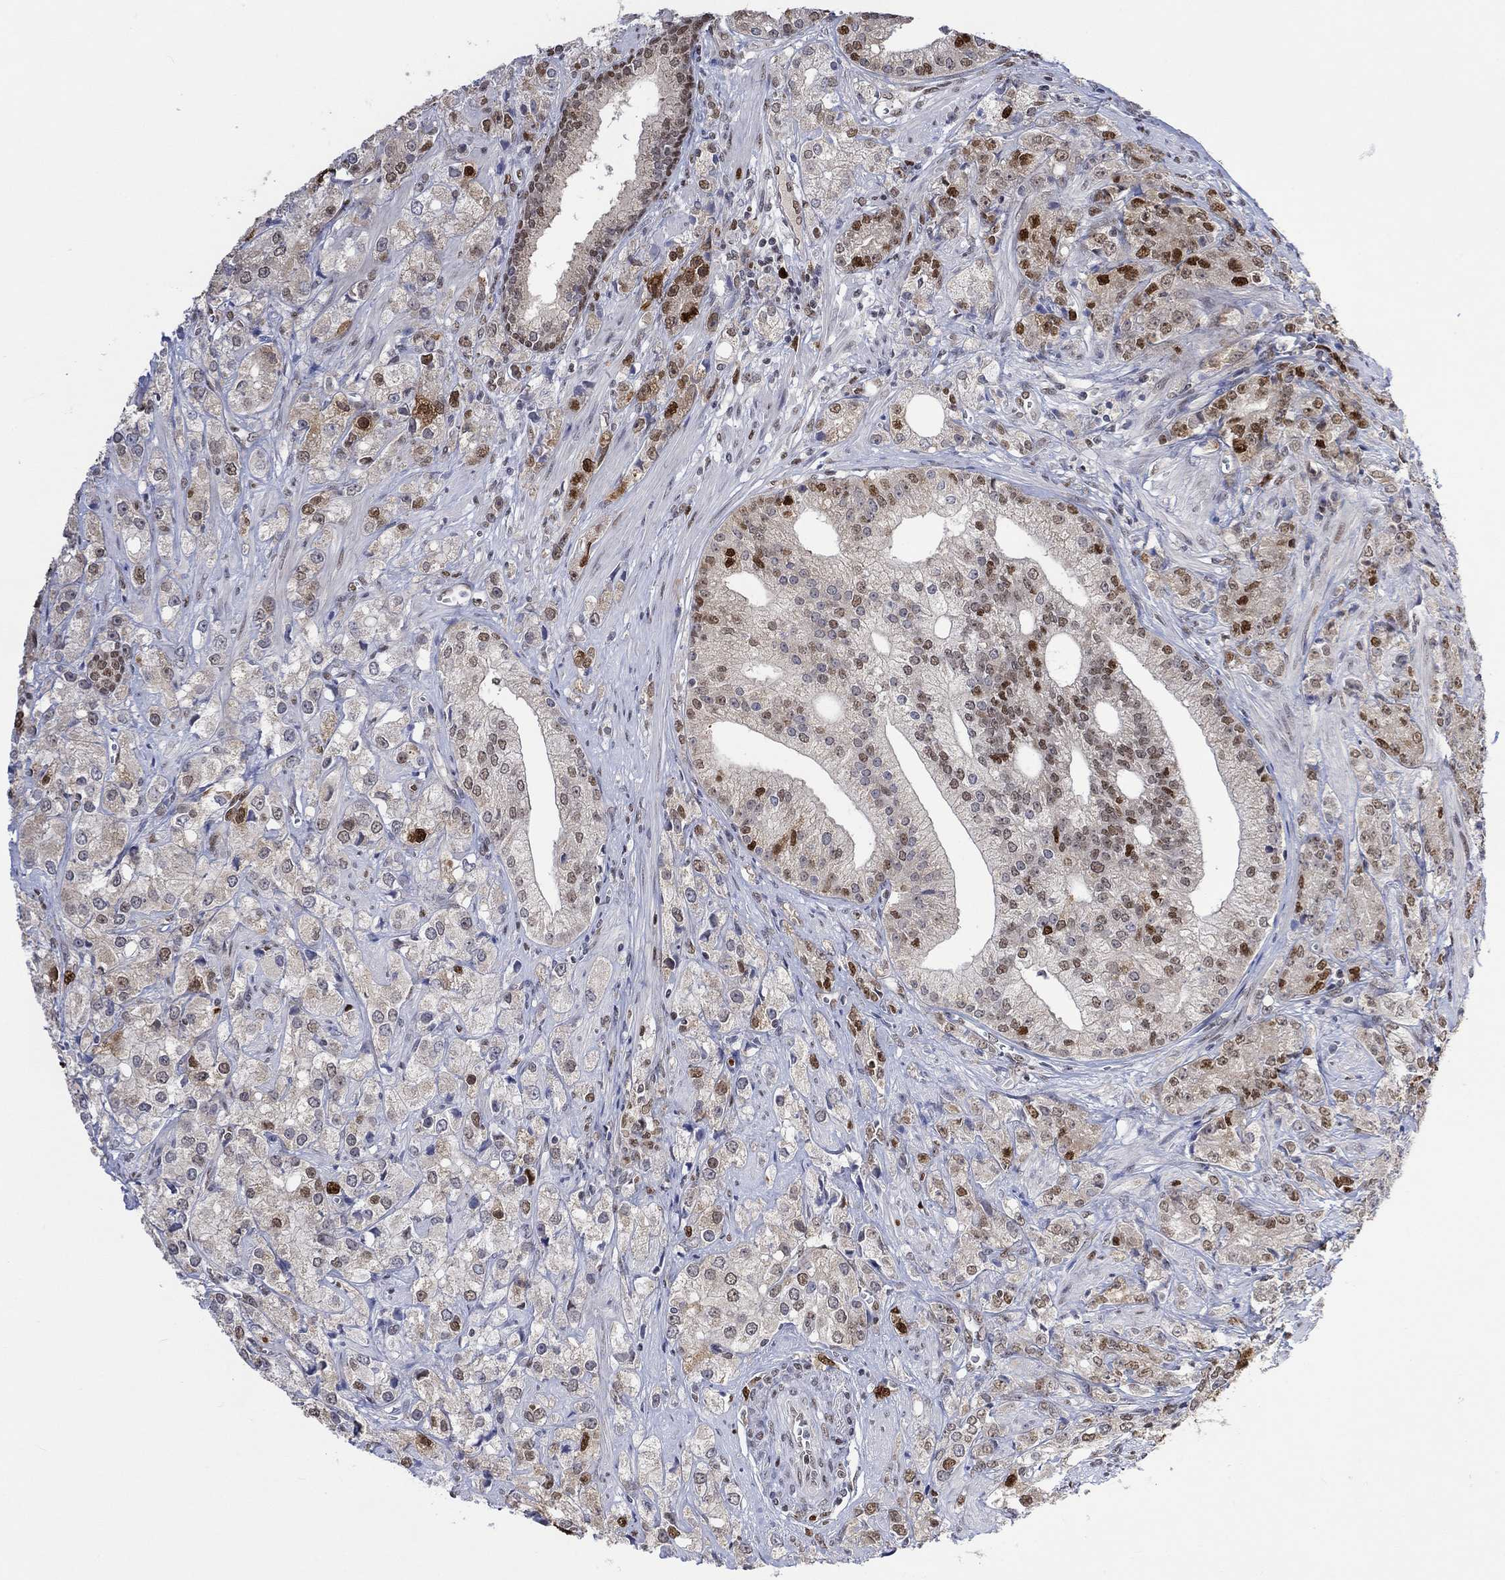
{"staining": {"intensity": "strong", "quantity": "<25%", "location": "nuclear"}, "tissue": "prostate cancer", "cell_type": "Tumor cells", "image_type": "cancer", "snomed": [{"axis": "morphology", "description": "Adenocarcinoma, NOS"}, {"axis": "topography", "description": "Prostate and seminal vesicle, NOS"}, {"axis": "topography", "description": "Prostate"}], "caption": "High-power microscopy captured an immunohistochemistry (IHC) image of prostate adenocarcinoma, revealing strong nuclear expression in approximately <25% of tumor cells. (DAB (3,3'-diaminobenzidine) = brown stain, brightfield microscopy at high magnification).", "gene": "RAD54L2", "patient": {"sex": "male", "age": 68}}